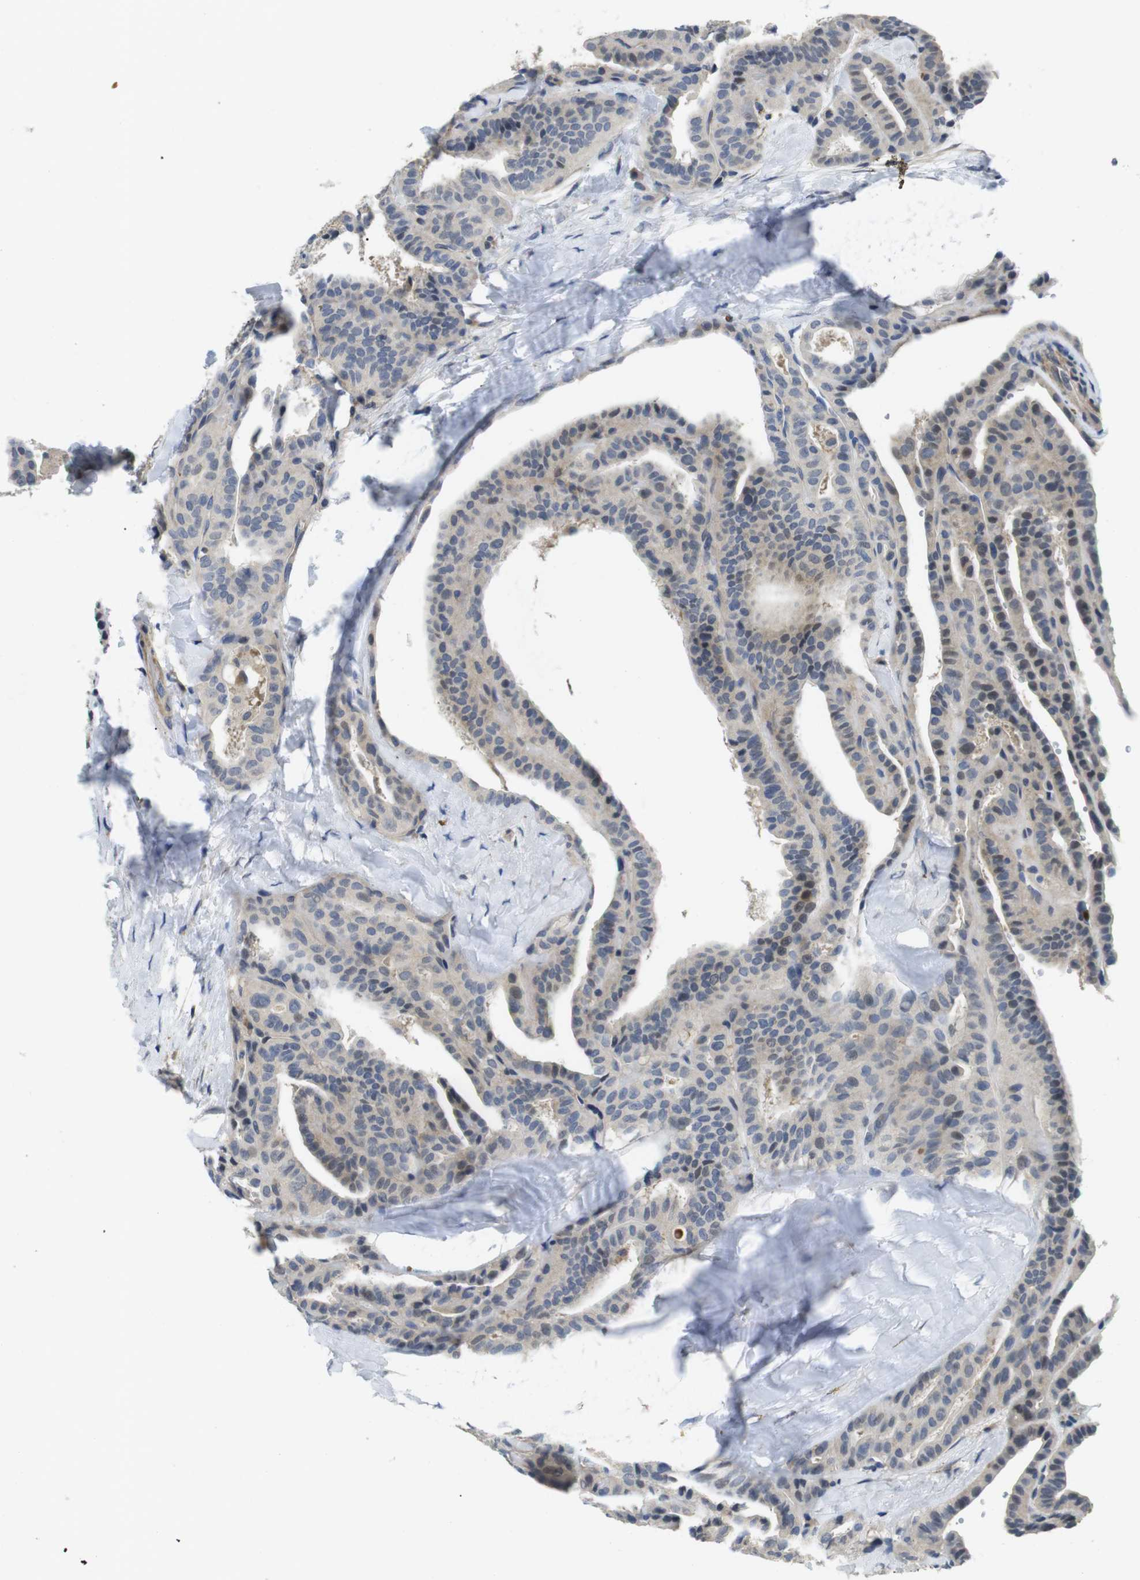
{"staining": {"intensity": "moderate", "quantity": "<25%", "location": "nuclear"}, "tissue": "thyroid cancer", "cell_type": "Tumor cells", "image_type": "cancer", "snomed": [{"axis": "morphology", "description": "Papillary adenocarcinoma, NOS"}, {"axis": "topography", "description": "Thyroid gland"}], "caption": "Thyroid cancer (papillary adenocarcinoma) was stained to show a protein in brown. There is low levels of moderate nuclear expression in approximately <25% of tumor cells.", "gene": "FNTA", "patient": {"sex": "male", "age": 77}}